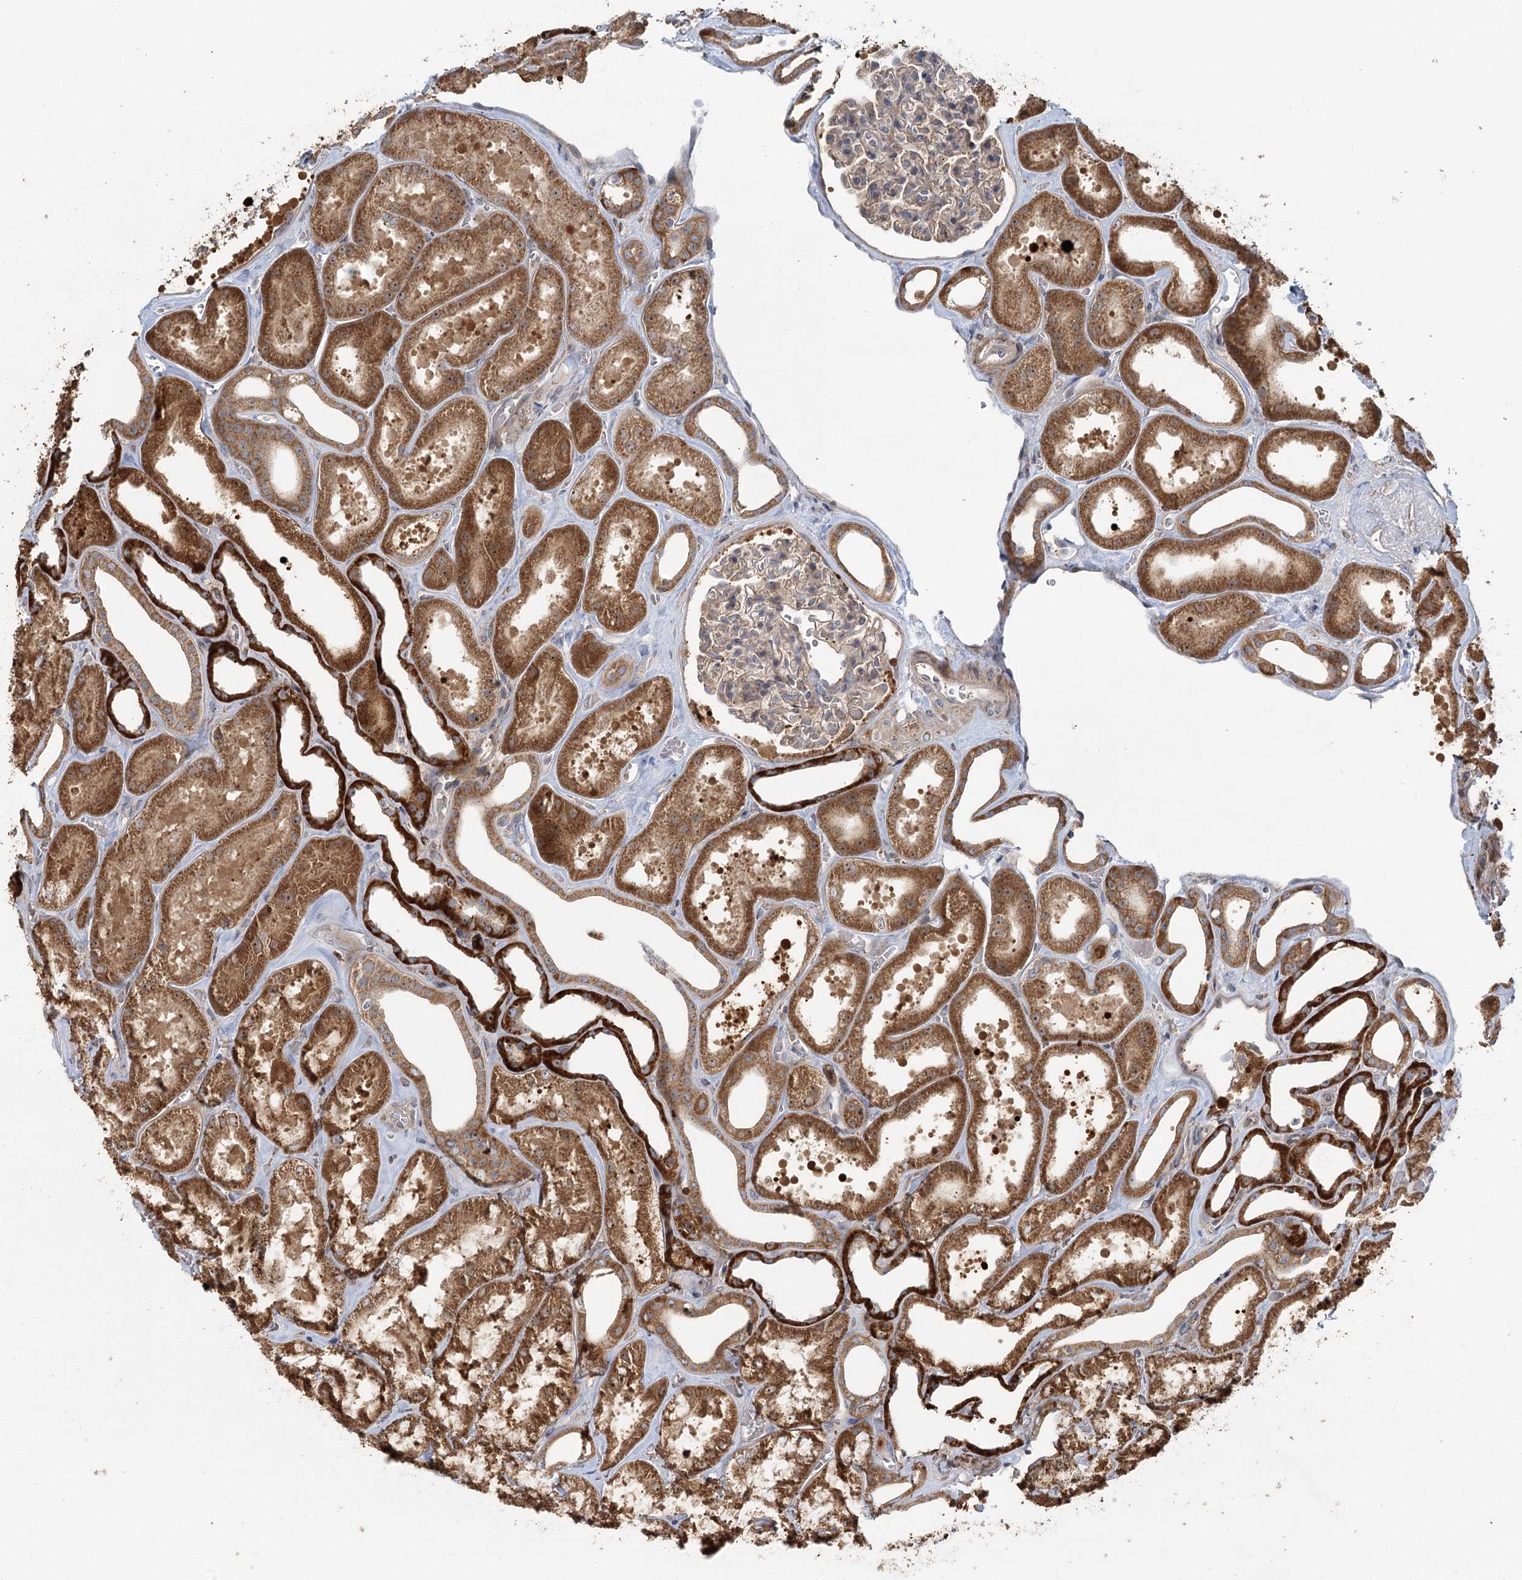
{"staining": {"intensity": "moderate", "quantity": "<25%", "location": "cytoplasmic/membranous"}, "tissue": "kidney", "cell_type": "Cells in glomeruli", "image_type": "normal", "snomed": [{"axis": "morphology", "description": "Normal tissue, NOS"}, {"axis": "morphology", "description": "Adenocarcinoma, NOS"}, {"axis": "topography", "description": "Kidney"}], "caption": "Benign kidney was stained to show a protein in brown. There is low levels of moderate cytoplasmic/membranous expression in about <25% of cells in glomeruli. Nuclei are stained in blue.", "gene": "ENSG00000273217", "patient": {"sex": "female", "age": 68}}